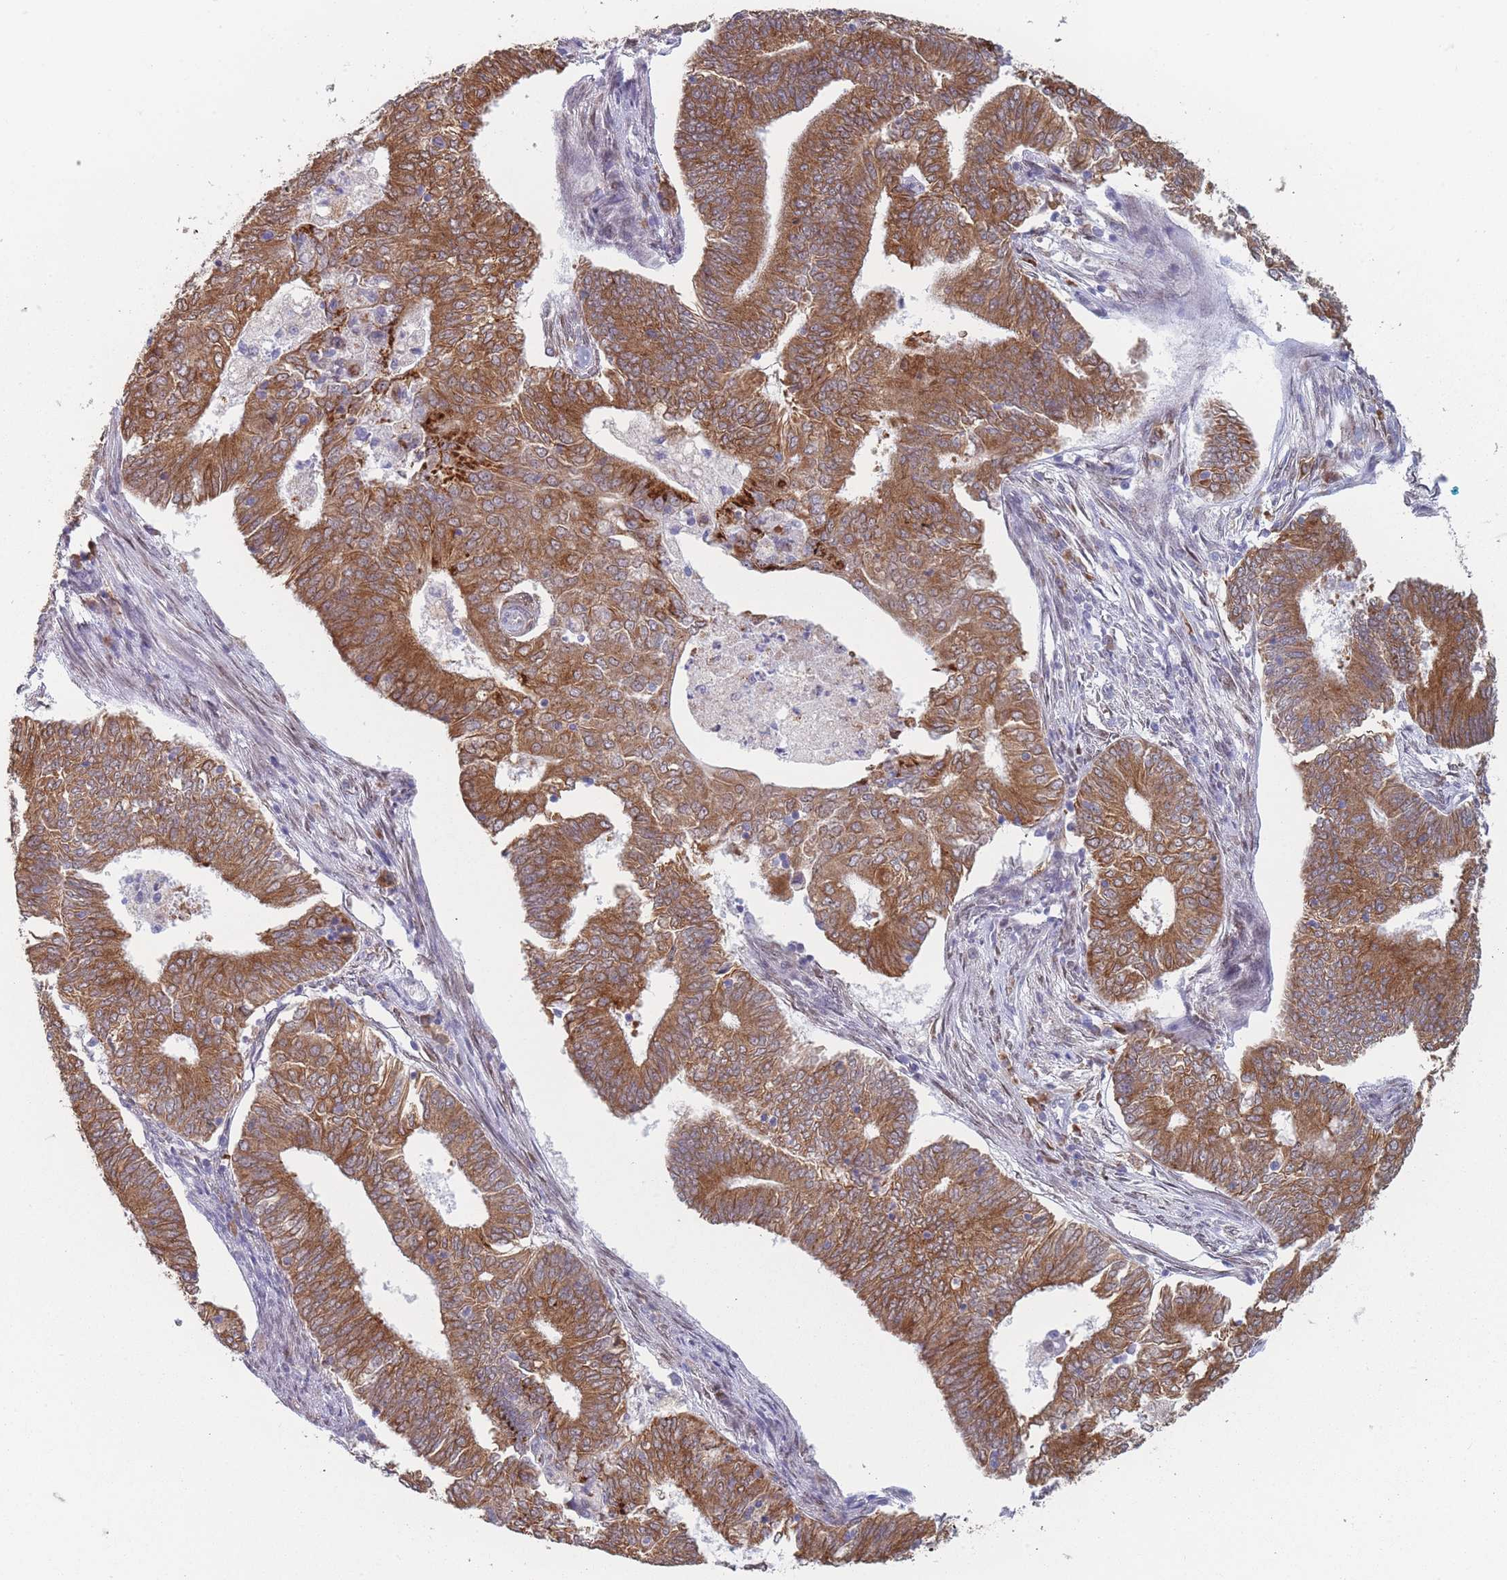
{"staining": {"intensity": "moderate", "quantity": ">75%", "location": "cytoplasmic/membranous"}, "tissue": "endometrial cancer", "cell_type": "Tumor cells", "image_type": "cancer", "snomed": [{"axis": "morphology", "description": "Adenocarcinoma, NOS"}, {"axis": "topography", "description": "Endometrium"}], "caption": "The photomicrograph exhibits staining of endometrial cancer, revealing moderate cytoplasmic/membranous protein expression (brown color) within tumor cells.", "gene": "TMED10", "patient": {"sex": "female", "age": 62}}